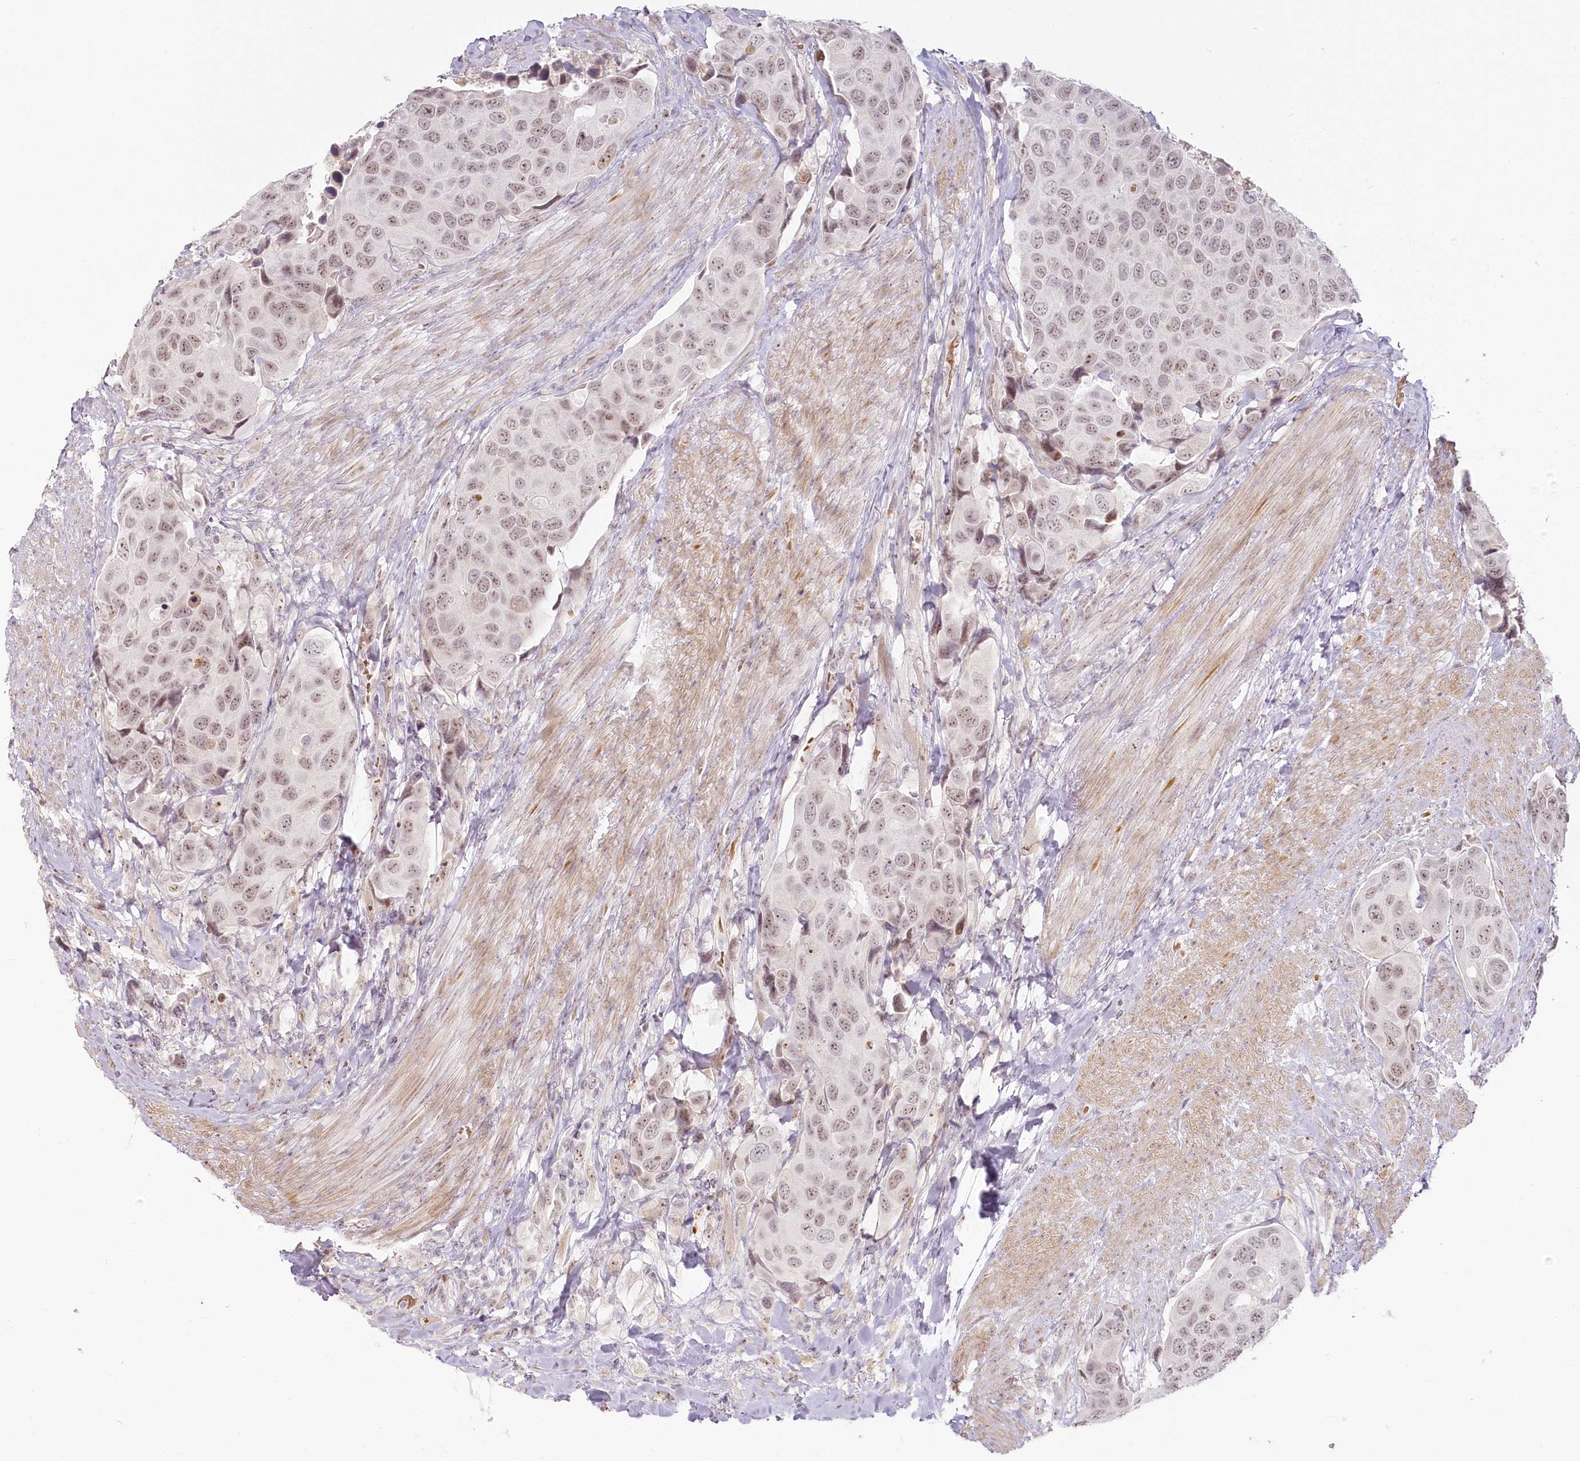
{"staining": {"intensity": "weak", "quantity": ">75%", "location": "nuclear"}, "tissue": "urothelial cancer", "cell_type": "Tumor cells", "image_type": "cancer", "snomed": [{"axis": "morphology", "description": "Urothelial carcinoma, High grade"}, {"axis": "topography", "description": "Urinary bladder"}], "caption": "The immunohistochemical stain labels weak nuclear expression in tumor cells of urothelial cancer tissue. Using DAB (brown) and hematoxylin (blue) stains, captured at high magnification using brightfield microscopy.", "gene": "EXOSC7", "patient": {"sex": "male", "age": 74}}